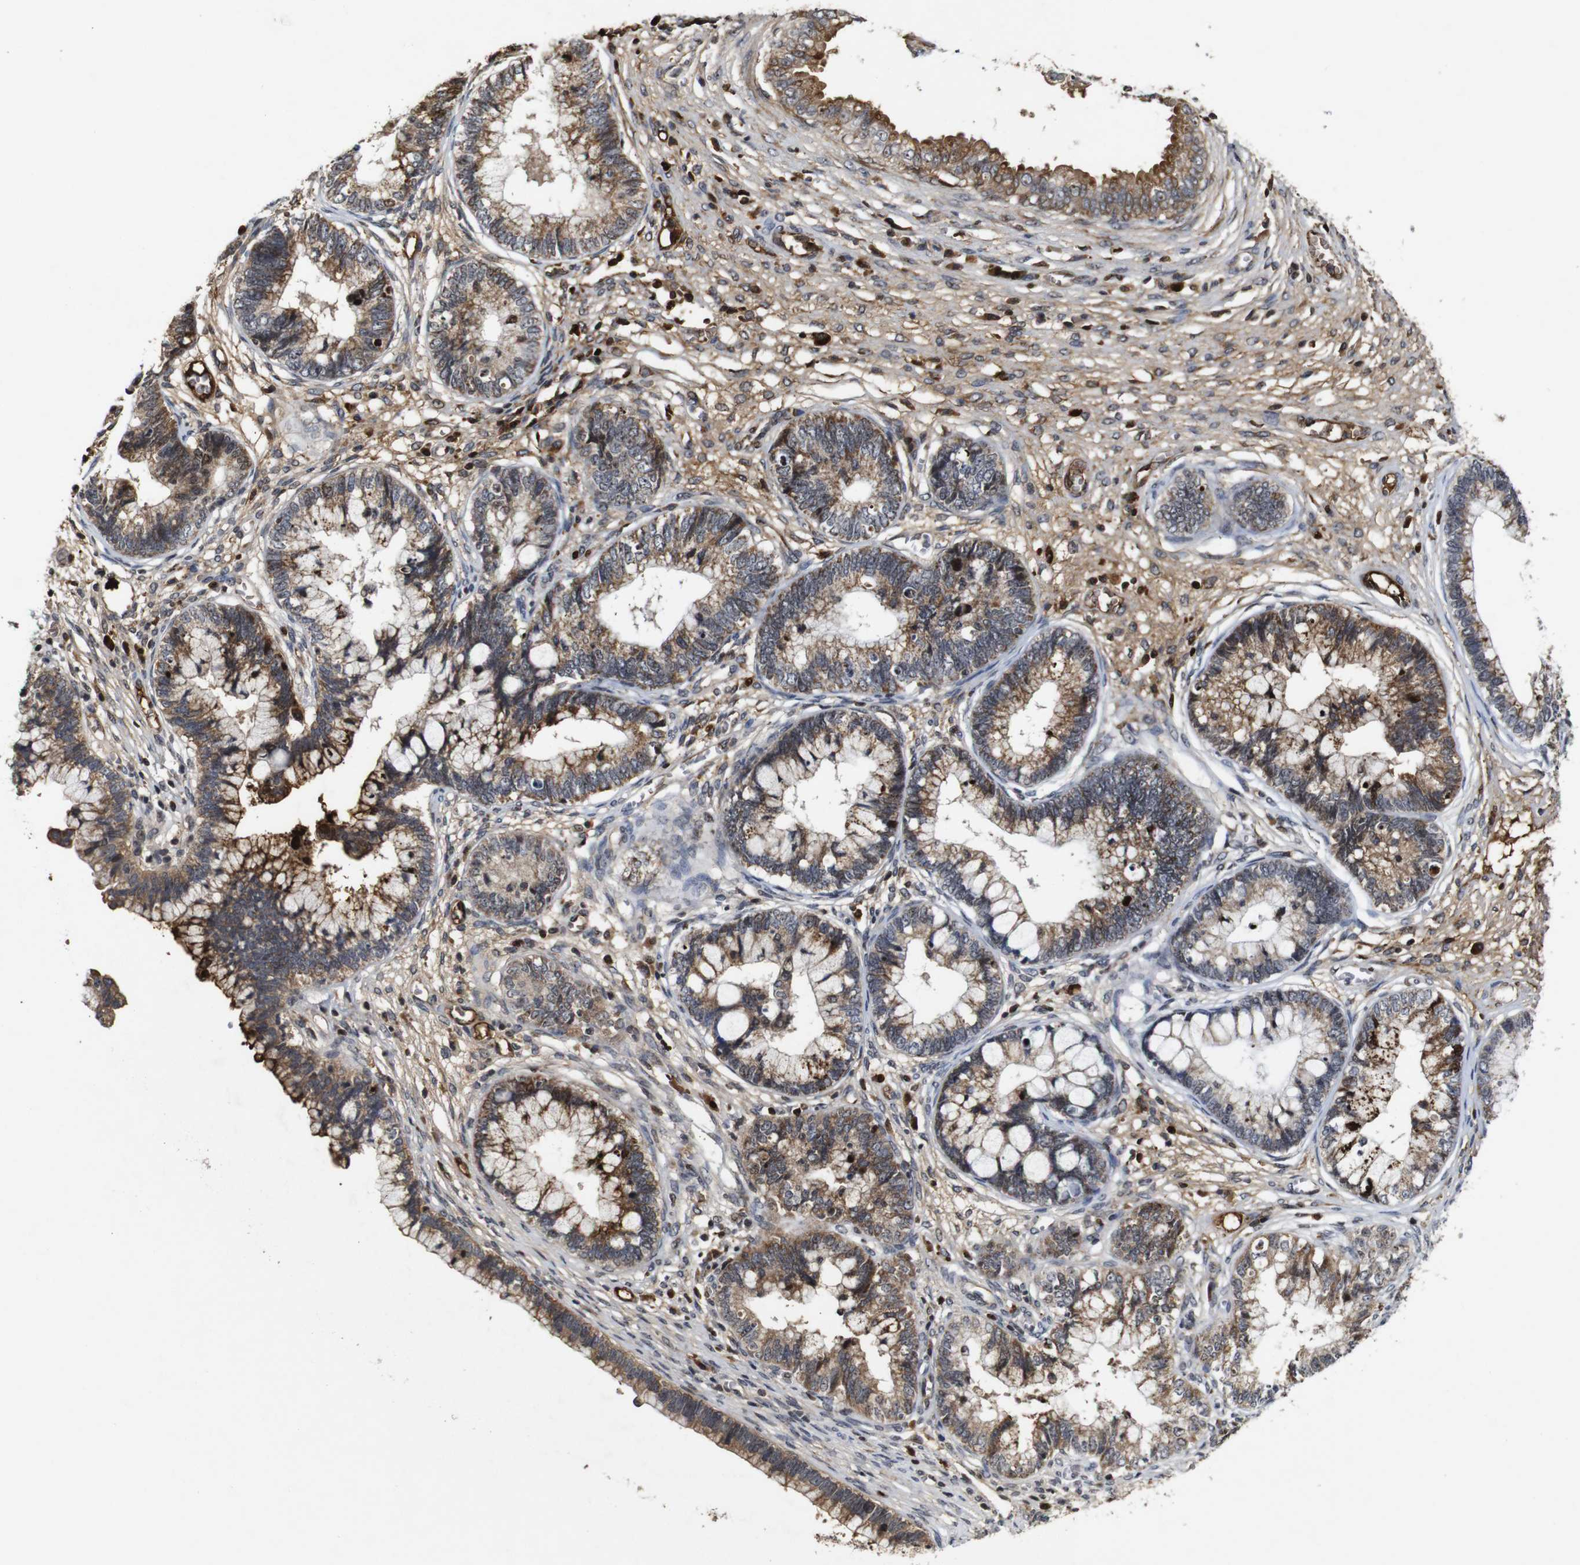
{"staining": {"intensity": "moderate", "quantity": ">75%", "location": "cytoplasmic/membranous,nuclear"}, "tissue": "cervical cancer", "cell_type": "Tumor cells", "image_type": "cancer", "snomed": [{"axis": "morphology", "description": "Adenocarcinoma, NOS"}, {"axis": "topography", "description": "Cervix"}], "caption": "This is a photomicrograph of immunohistochemistry staining of cervical adenocarcinoma, which shows moderate positivity in the cytoplasmic/membranous and nuclear of tumor cells.", "gene": "MYC", "patient": {"sex": "female", "age": 44}}